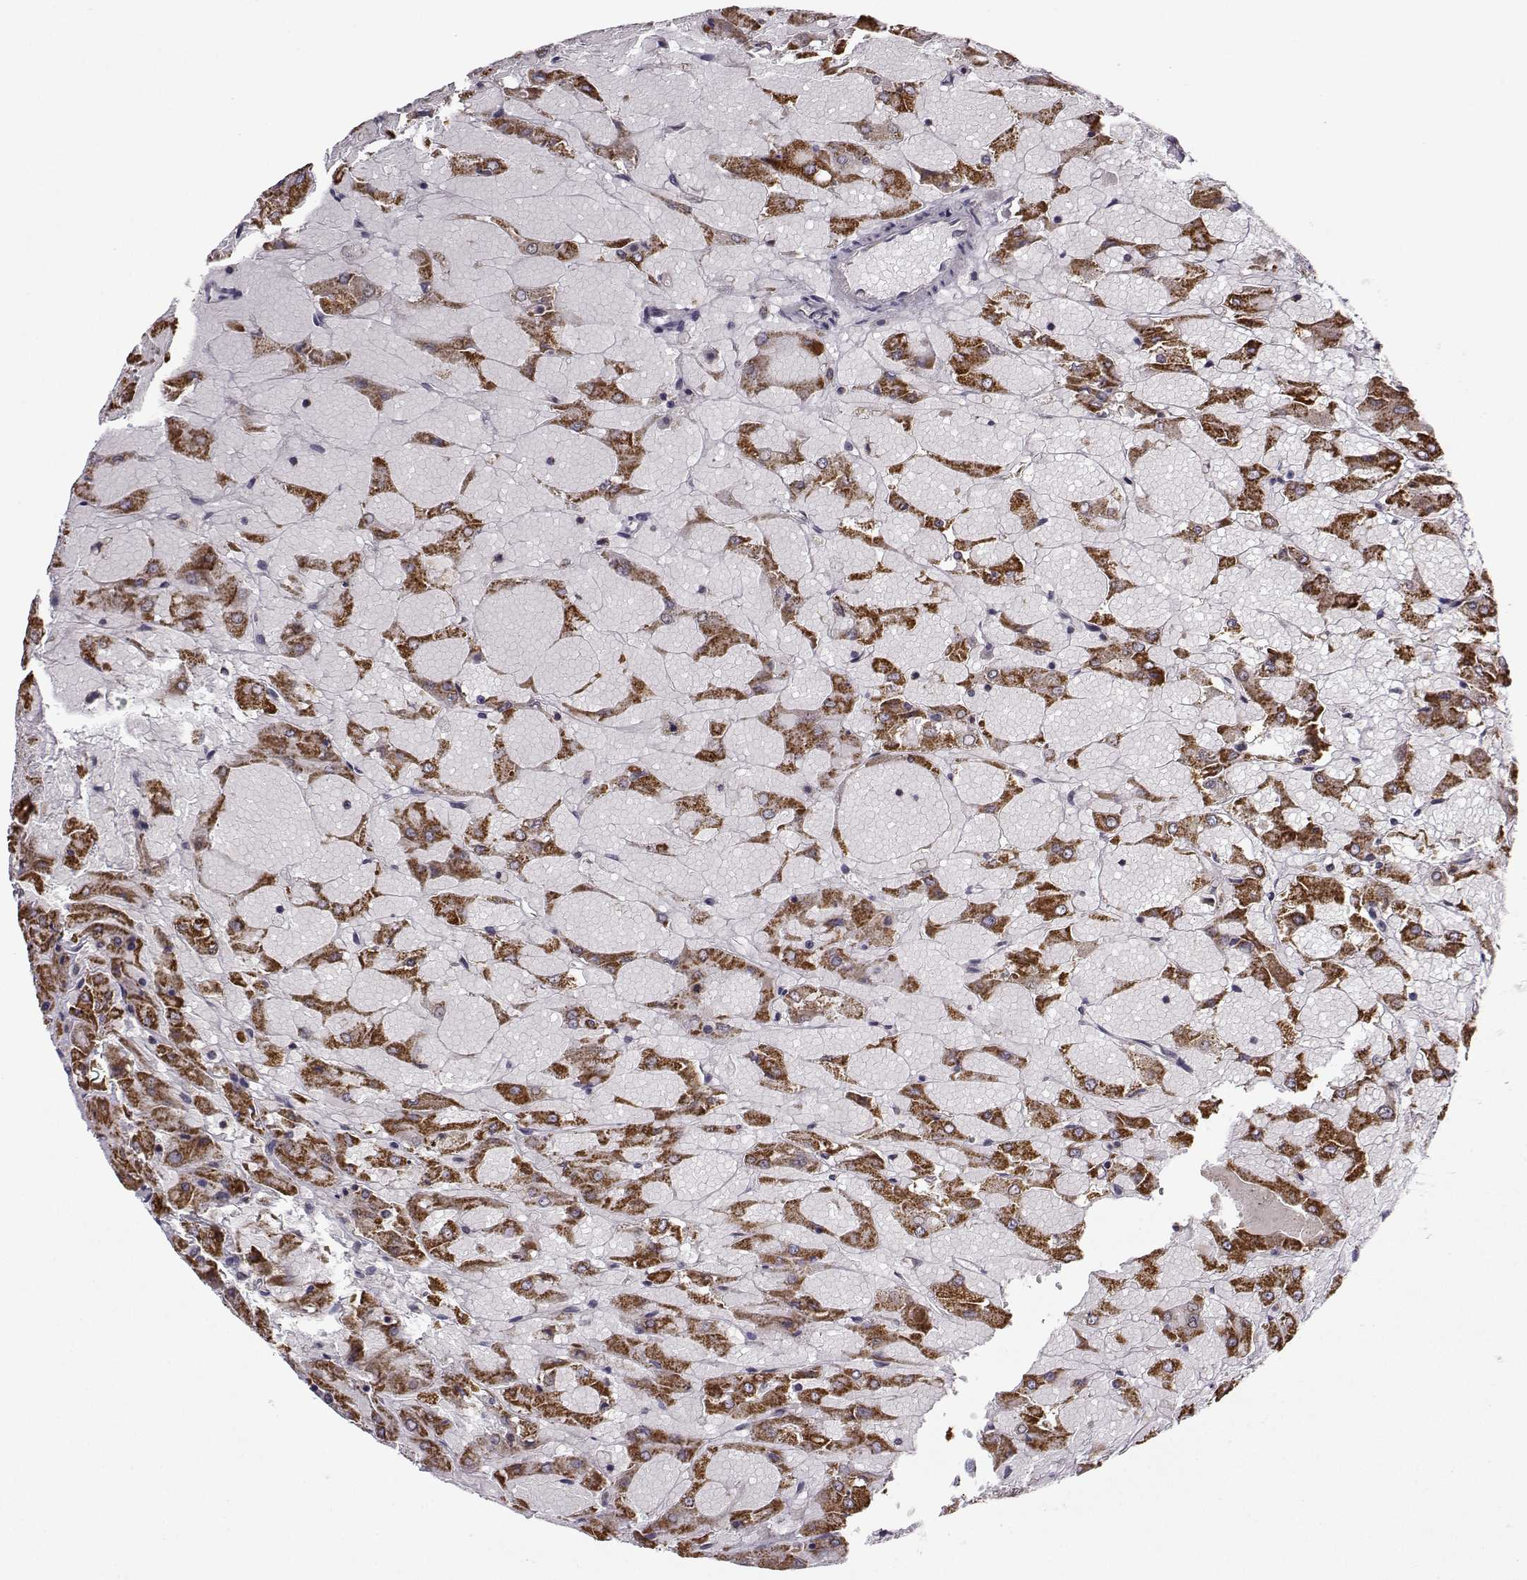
{"staining": {"intensity": "strong", "quantity": ">75%", "location": "cytoplasmic/membranous"}, "tissue": "renal cancer", "cell_type": "Tumor cells", "image_type": "cancer", "snomed": [{"axis": "morphology", "description": "Adenocarcinoma, NOS"}, {"axis": "topography", "description": "Kidney"}], "caption": "Protein expression analysis of renal cancer demonstrates strong cytoplasmic/membranous positivity in approximately >75% of tumor cells. The staining was performed using DAB to visualize the protein expression in brown, while the nuclei were stained in blue with hematoxylin (Magnification: 20x).", "gene": "NECAB3", "patient": {"sex": "male", "age": 72}}